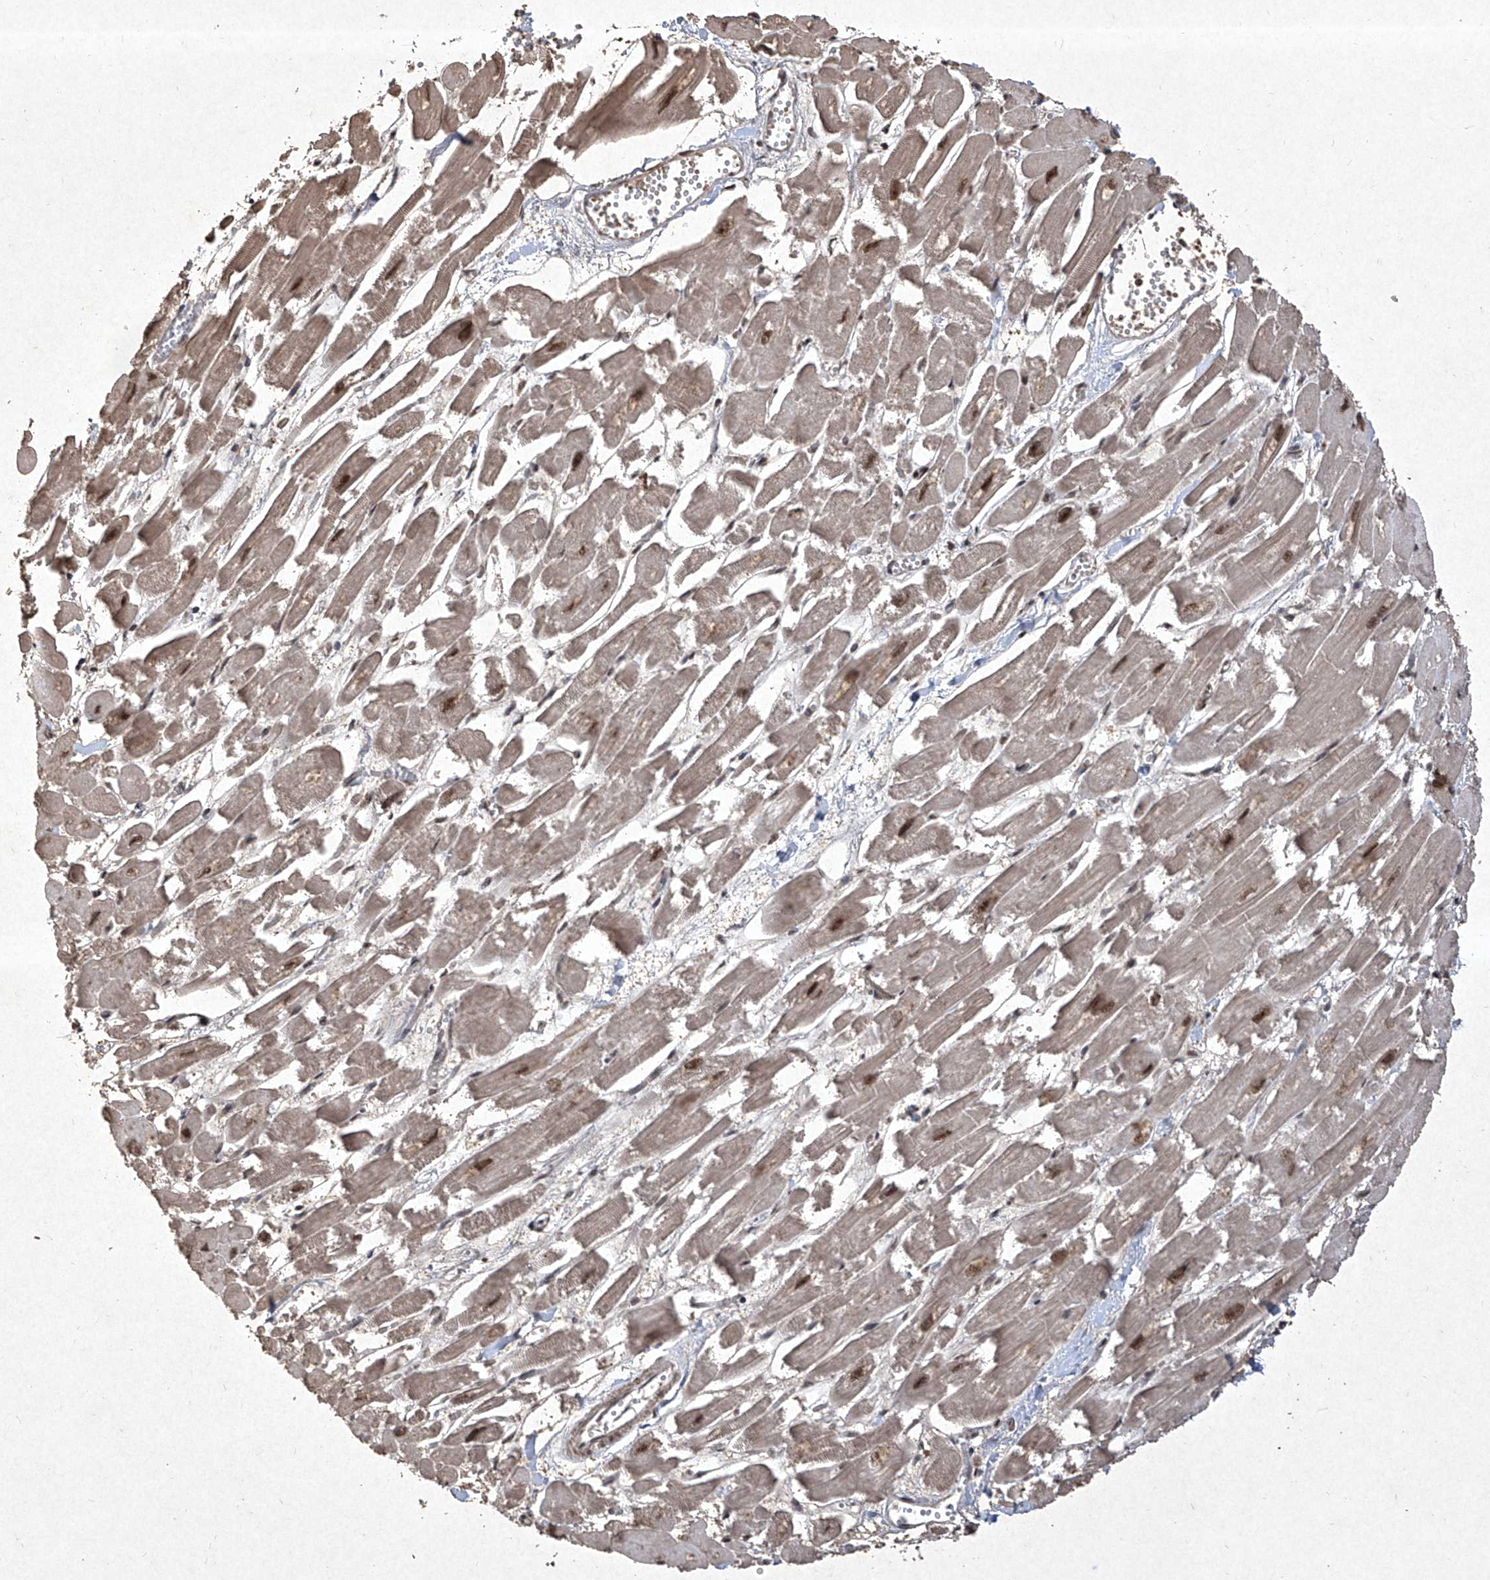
{"staining": {"intensity": "moderate", "quantity": ">75%", "location": "cytoplasmic/membranous,nuclear"}, "tissue": "heart muscle", "cell_type": "Cardiomyocytes", "image_type": "normal", "snomed": [{"axis": "morphology", "description": "Normal tissue, NOS"}, {"axis": "topography", "description": "Heart"}], "caption": "Immunohistochemistry (IHC) staining of benign heart muscle, which reveals medium levels of moderate cytoplasmic/membranous,nuclear expression in about >75% of cardiomyocytes indicating moderate cytoplasmic/membranous,nuclear protein expression. The staining was performed using DAB (brown) for protein detection and nuclei were counterstained in hematoxylin (blue).", "gene": "IRF2", "patient": {"sex": "male", "age": 54}}